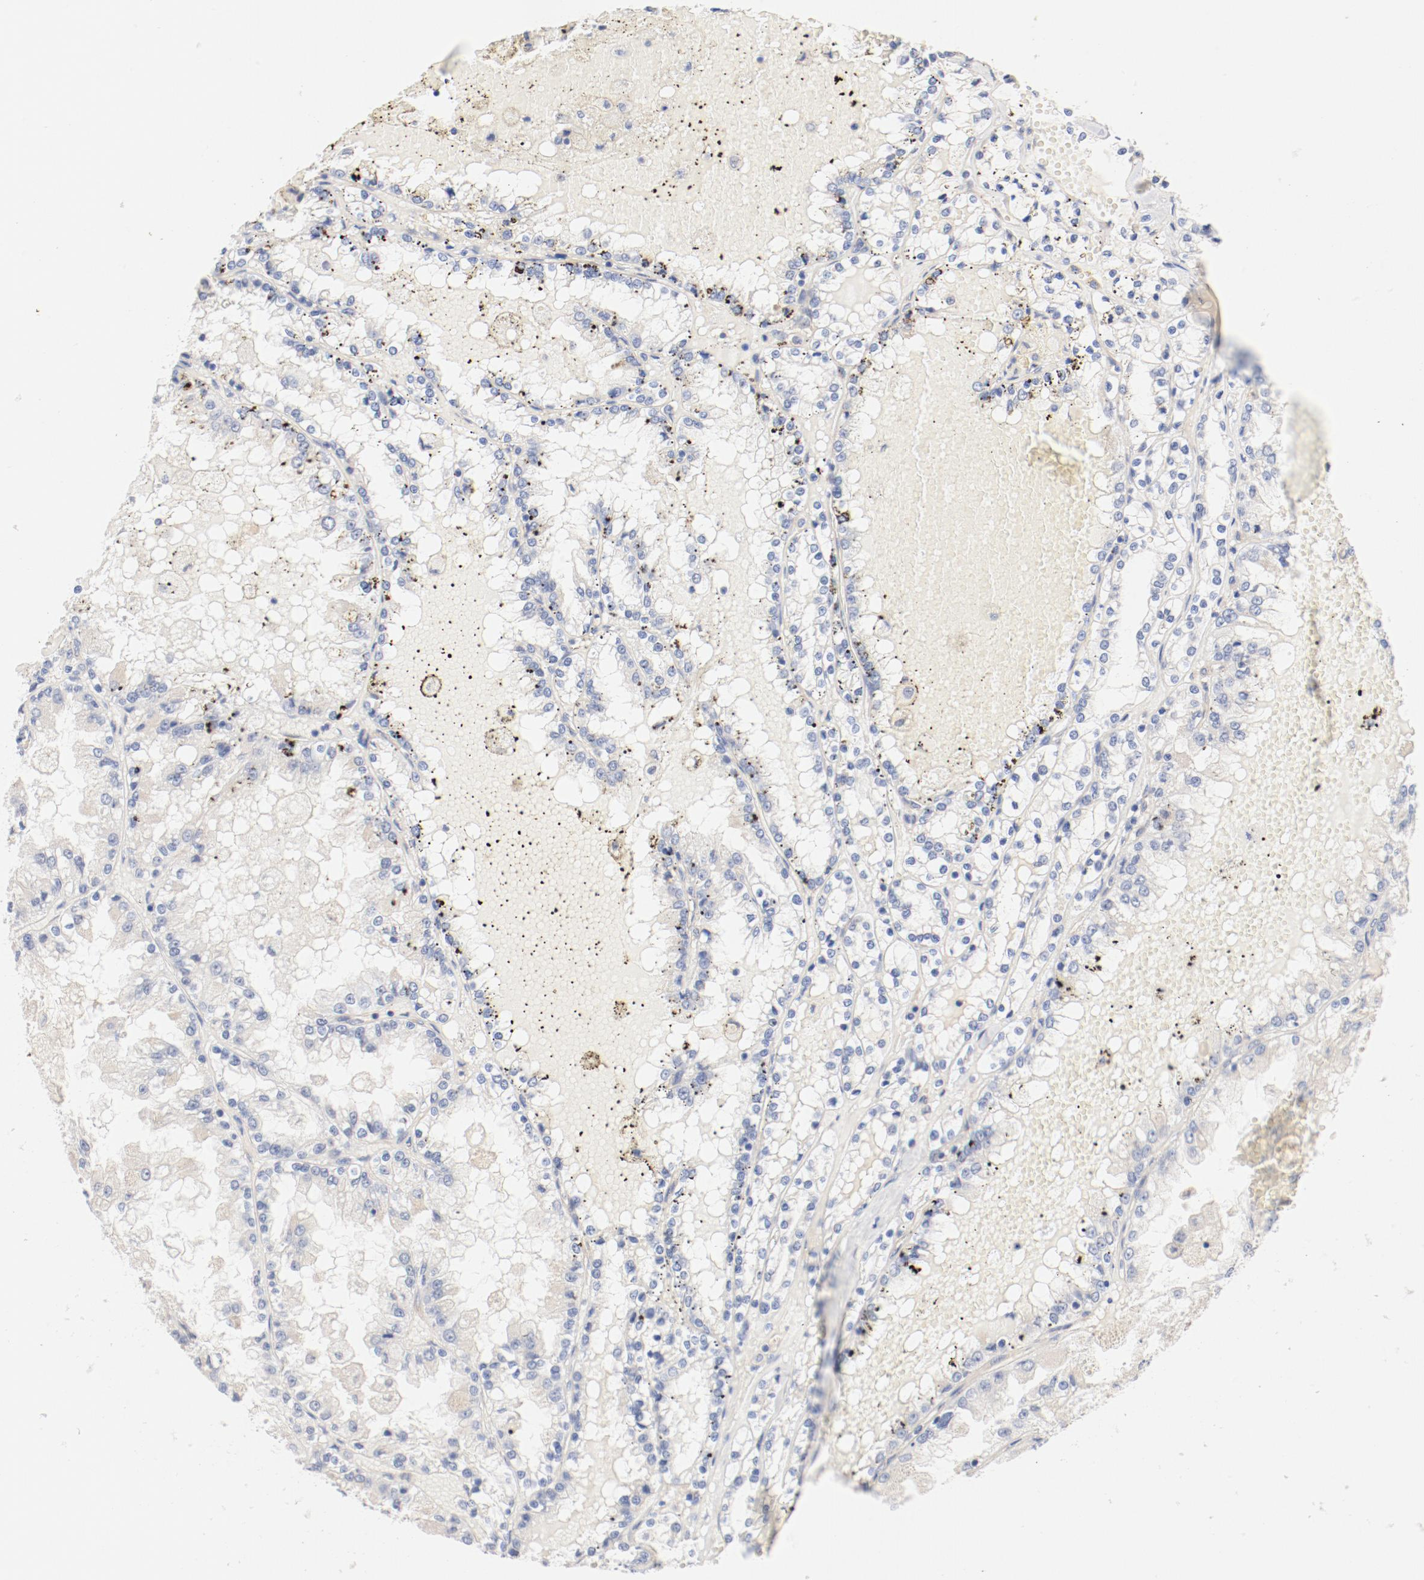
{"staining": {"intensity": "negative", "quantity": "none", "location": "none"}, "tissue": "renal cancer", "cell_type": "Tumor cells", "image_type": "cancer", "snomed": [{"axis": "morphology", "description": "Adenocarcinoma, NOS"}, {"axis": "topography", "description": "Kidney"}], "caption": "Tumor cells are negative for protein expression in human renal adenocarcinoma.", "gene": "DYNC1H1", "patient": {"sex": "female", "age": 56}}